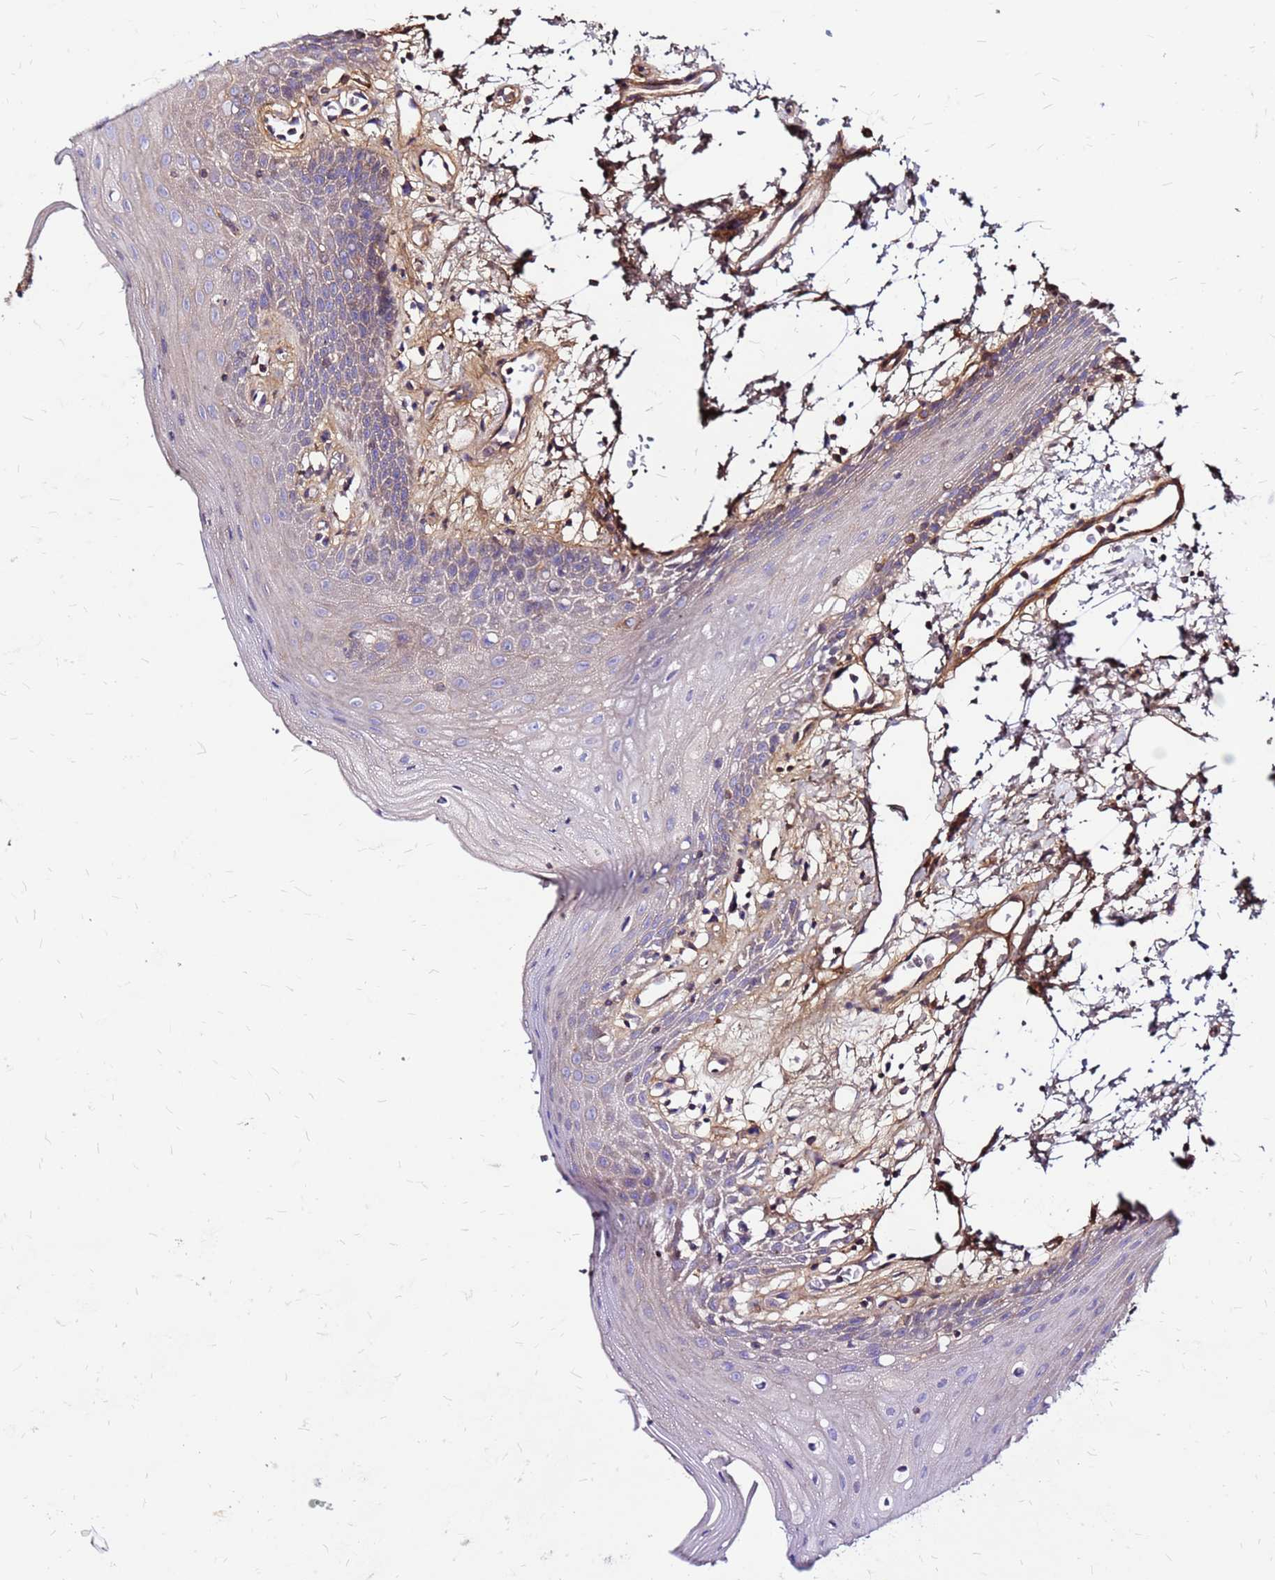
{"staining": {"intensity": "negative", "quantity": "none", "location": "none"}, "tissue": "oral mucosa", "cell_type": "Squamous epithelial cells", "image_type": "normal", "snomed": [{"axis": "morphology", "description": "Normal tissue, NOS"}, {"axis": "topography", "description": "Oral tissue"}, {"axis": "topography", "description": "Tounge, NOS"}], "caption": "IHC image of unremarkable human oral mucosa stained for a protein (brown), which demonstrates no expression in squamous epithelial cells. Brightfield microscopy of immunohistochemistry (IHC) stained with DAB (3,3'-diaminobenzidine) (brown) and hematoxylin (blue), captured at high magnification.", "gene": "CYBC1", "patient": {"sex": "female", "age": 59}}